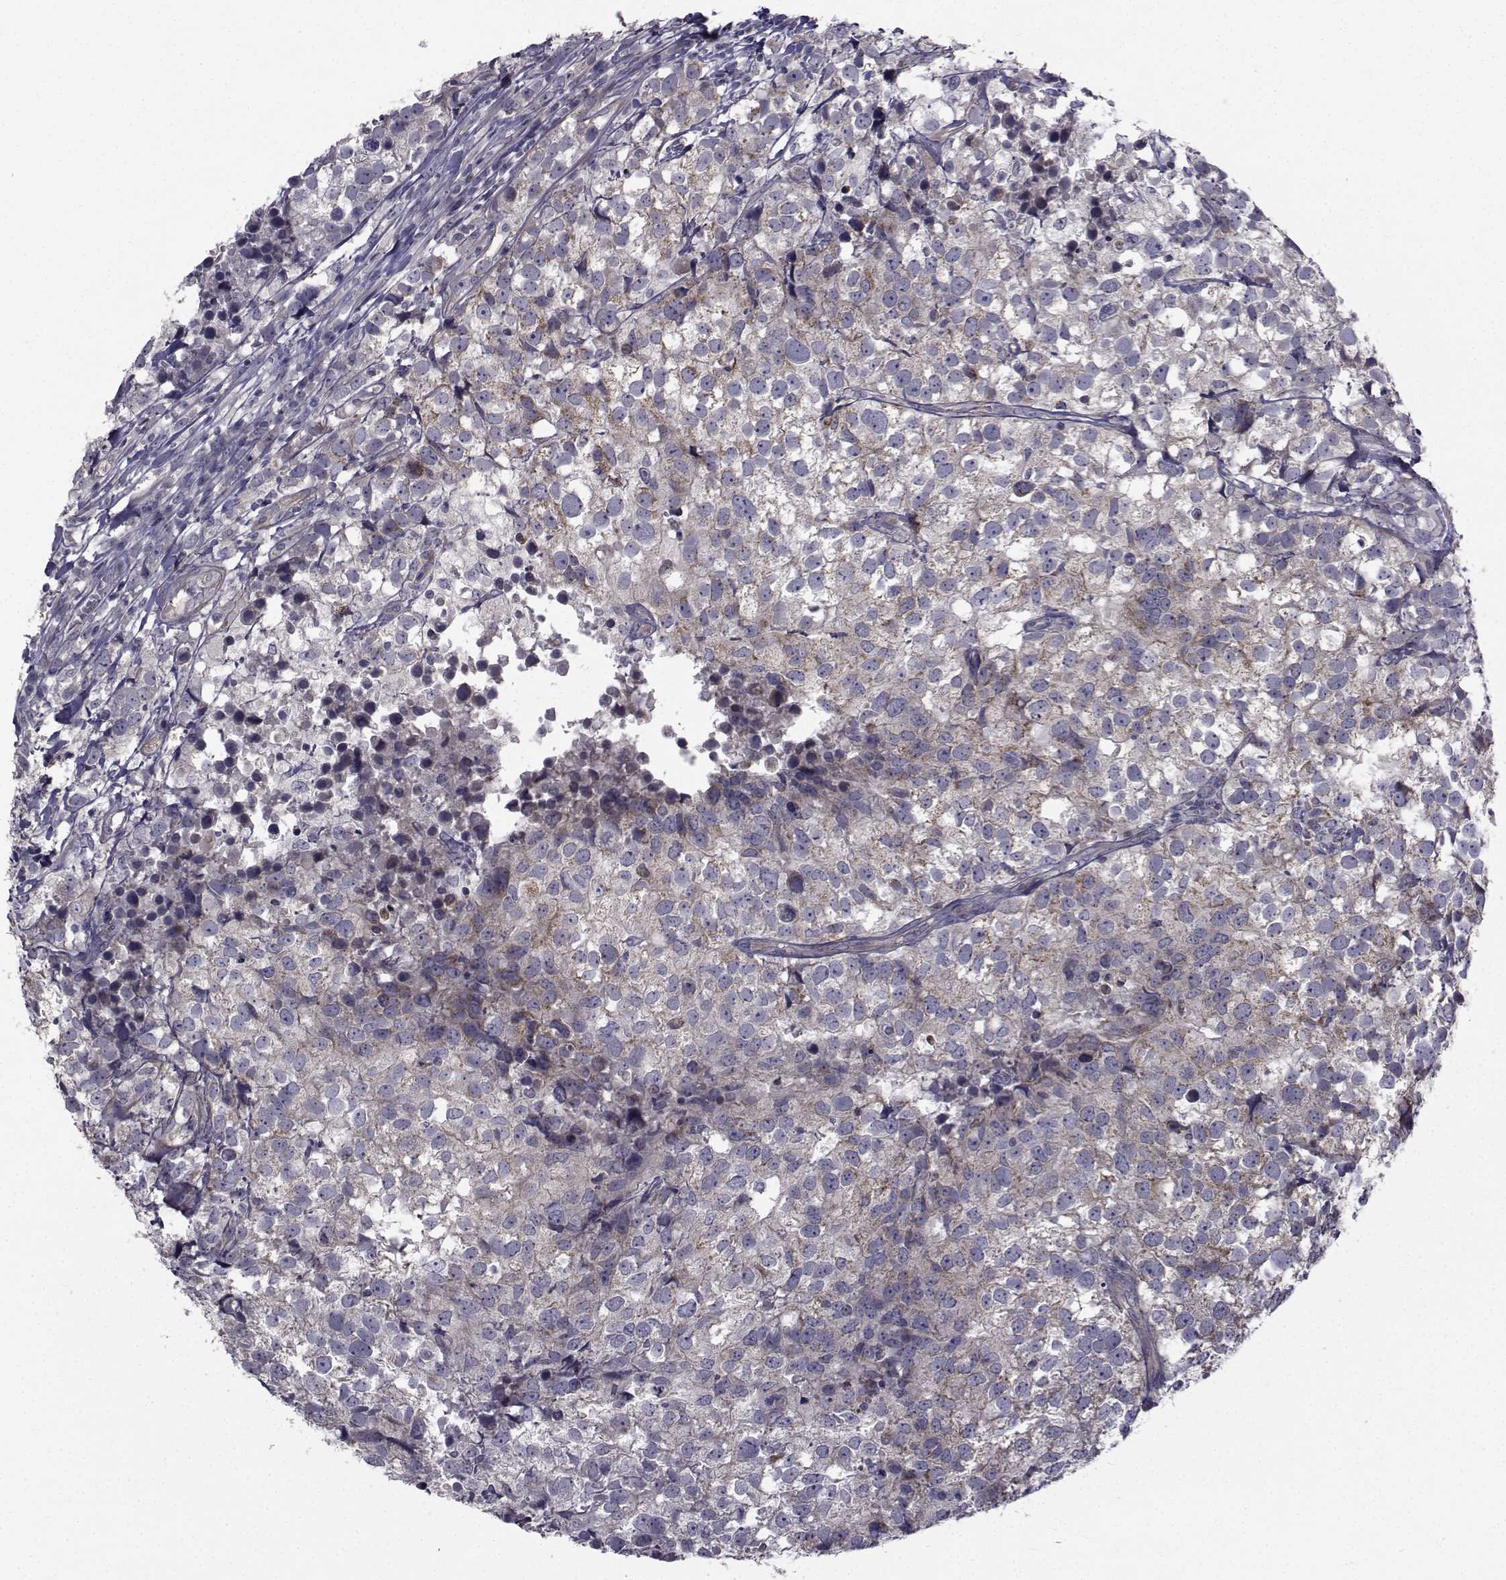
{"staining": {"intensity": "negative", "quantity": "none", "location": "none"}, "tissue": "breast cancer", "cell_type": "Tumor cells", "image_type": "cancer", "snomed": [{"axis": "morphology", "description": "Duct carcinoma"}, {"axis": "topography", "description": "Breast"}], "caption": "DAB (3,3'-diaminobenzidine) immunohistochemical staining of intraductal carcinoma (breast) displays no significant expression in tumor cells.", "gene": "CFAP74", "patient": {"sex": "female", "age": 30}}